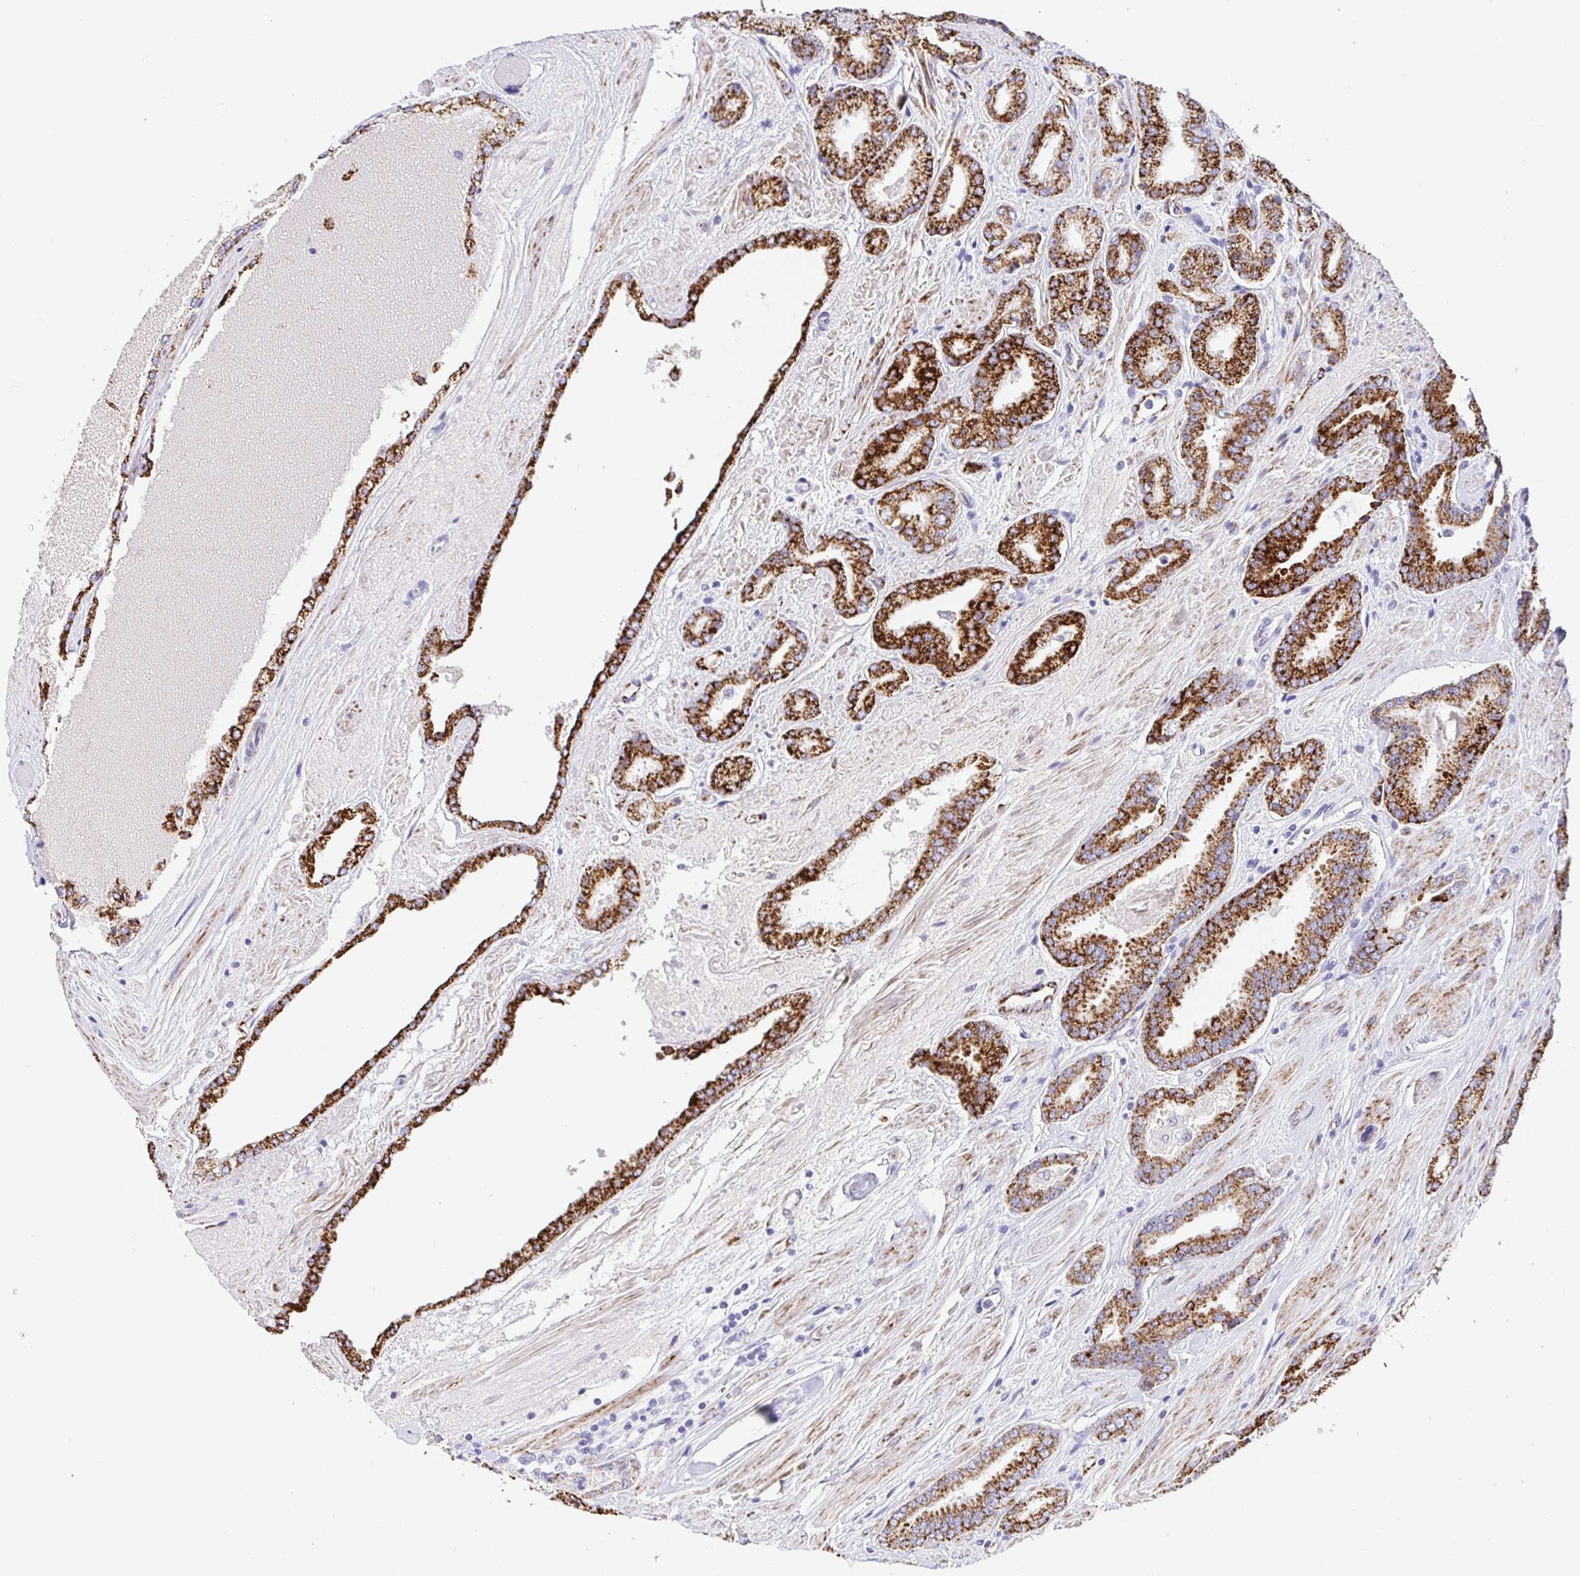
{"staining": {"intensity": "strong", "quantity": ">75%", "location": "cytoplasmic/membranous"}, "tissue": "prostate cancer", "cell_type": "Tumor cells", "image_type": "cancer", "snomed": [{"axis": "morphology", "description": "Adenocarcinoma, High grade"}, {"axis": "topography", "description": "Prostate"}], "caption": "Prostate cancer stained with a protein marker exhibits strong staining in tumor cells.", "gene": "MAOA", "patient": {"sex": "male", "age": 56}}